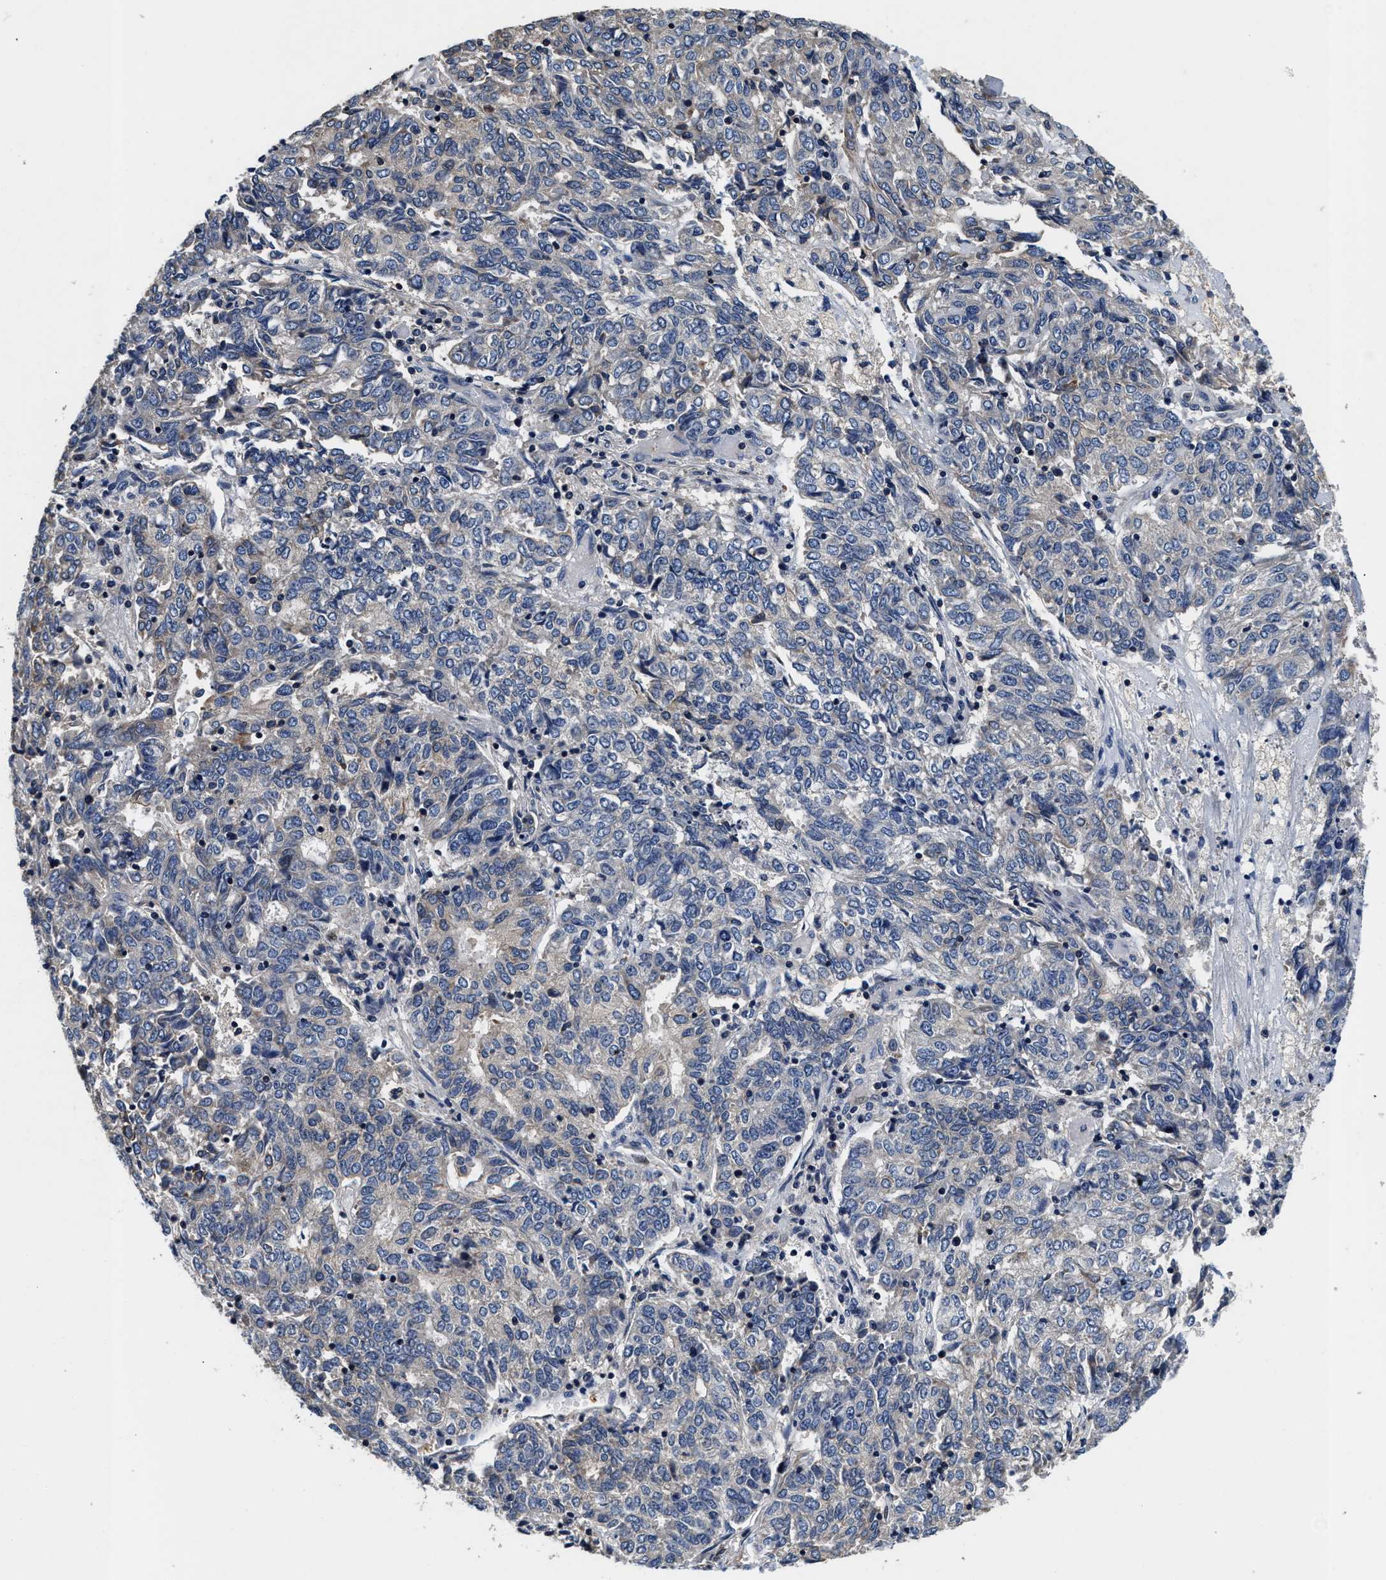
{"staining": {"intensity": "weak", "quantity": "<25%", "location": "cytoplasmic/membranous"}, "tissue": "endometrial cancer", "cell_type": "Tumor cells", "image_type": "cancer", "snomed": [{"axis": "morphology", "description": "Adenocarcinoma, NOS"}, {"axis": "topography", "description": "Endometrium"}], "caption": "IHC photomicrograph of human endometrial cancer stained for a protein (brown), which displays no expression in tumor cells.", "gene": "ANKIB1", "patient": {"sex": "female", "age": 80}}